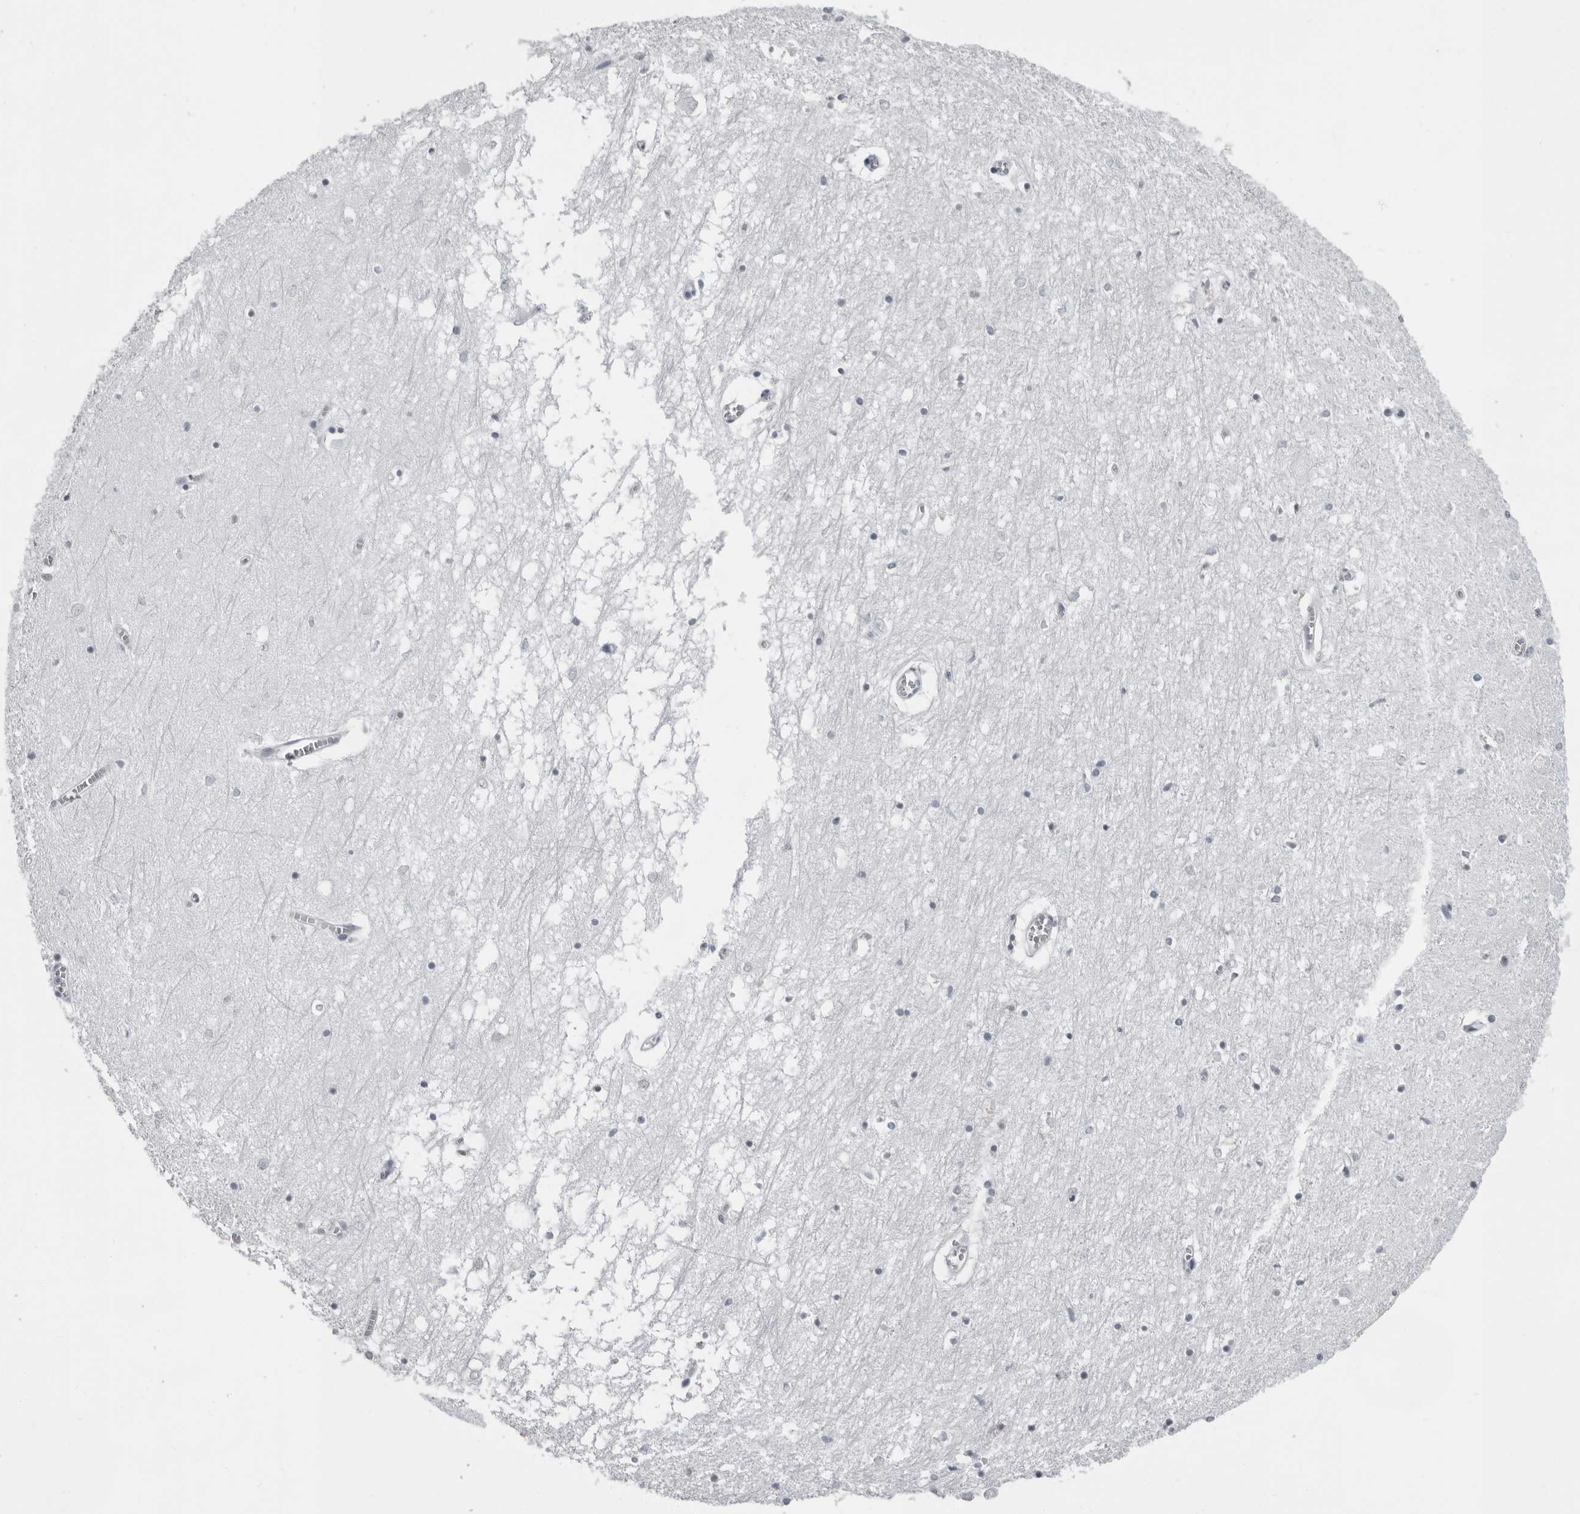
{"staining": {"intensity": "negative", "quantity": "none", "location": "none"}, "tissue": "hippocampus", "cell_type": "Glial cells", "image_type": "normal", "snomed": [{"axis": "morphology", "description": "Normal tissue, NOS"}, {"axis": "topography", "description": "Hippocampus"}], "caption": "Glial cells are negative for protein expression in unremarkable human hippocampus. (Stains: DAB (3,3'-diaminobenzidine) immunohistochemistry with hematoxylin counter stain, Microscopy: brightfield microscopy at high magnification).", "gene": "LZIC", "patient": {"sex": "male", "age": 70}}